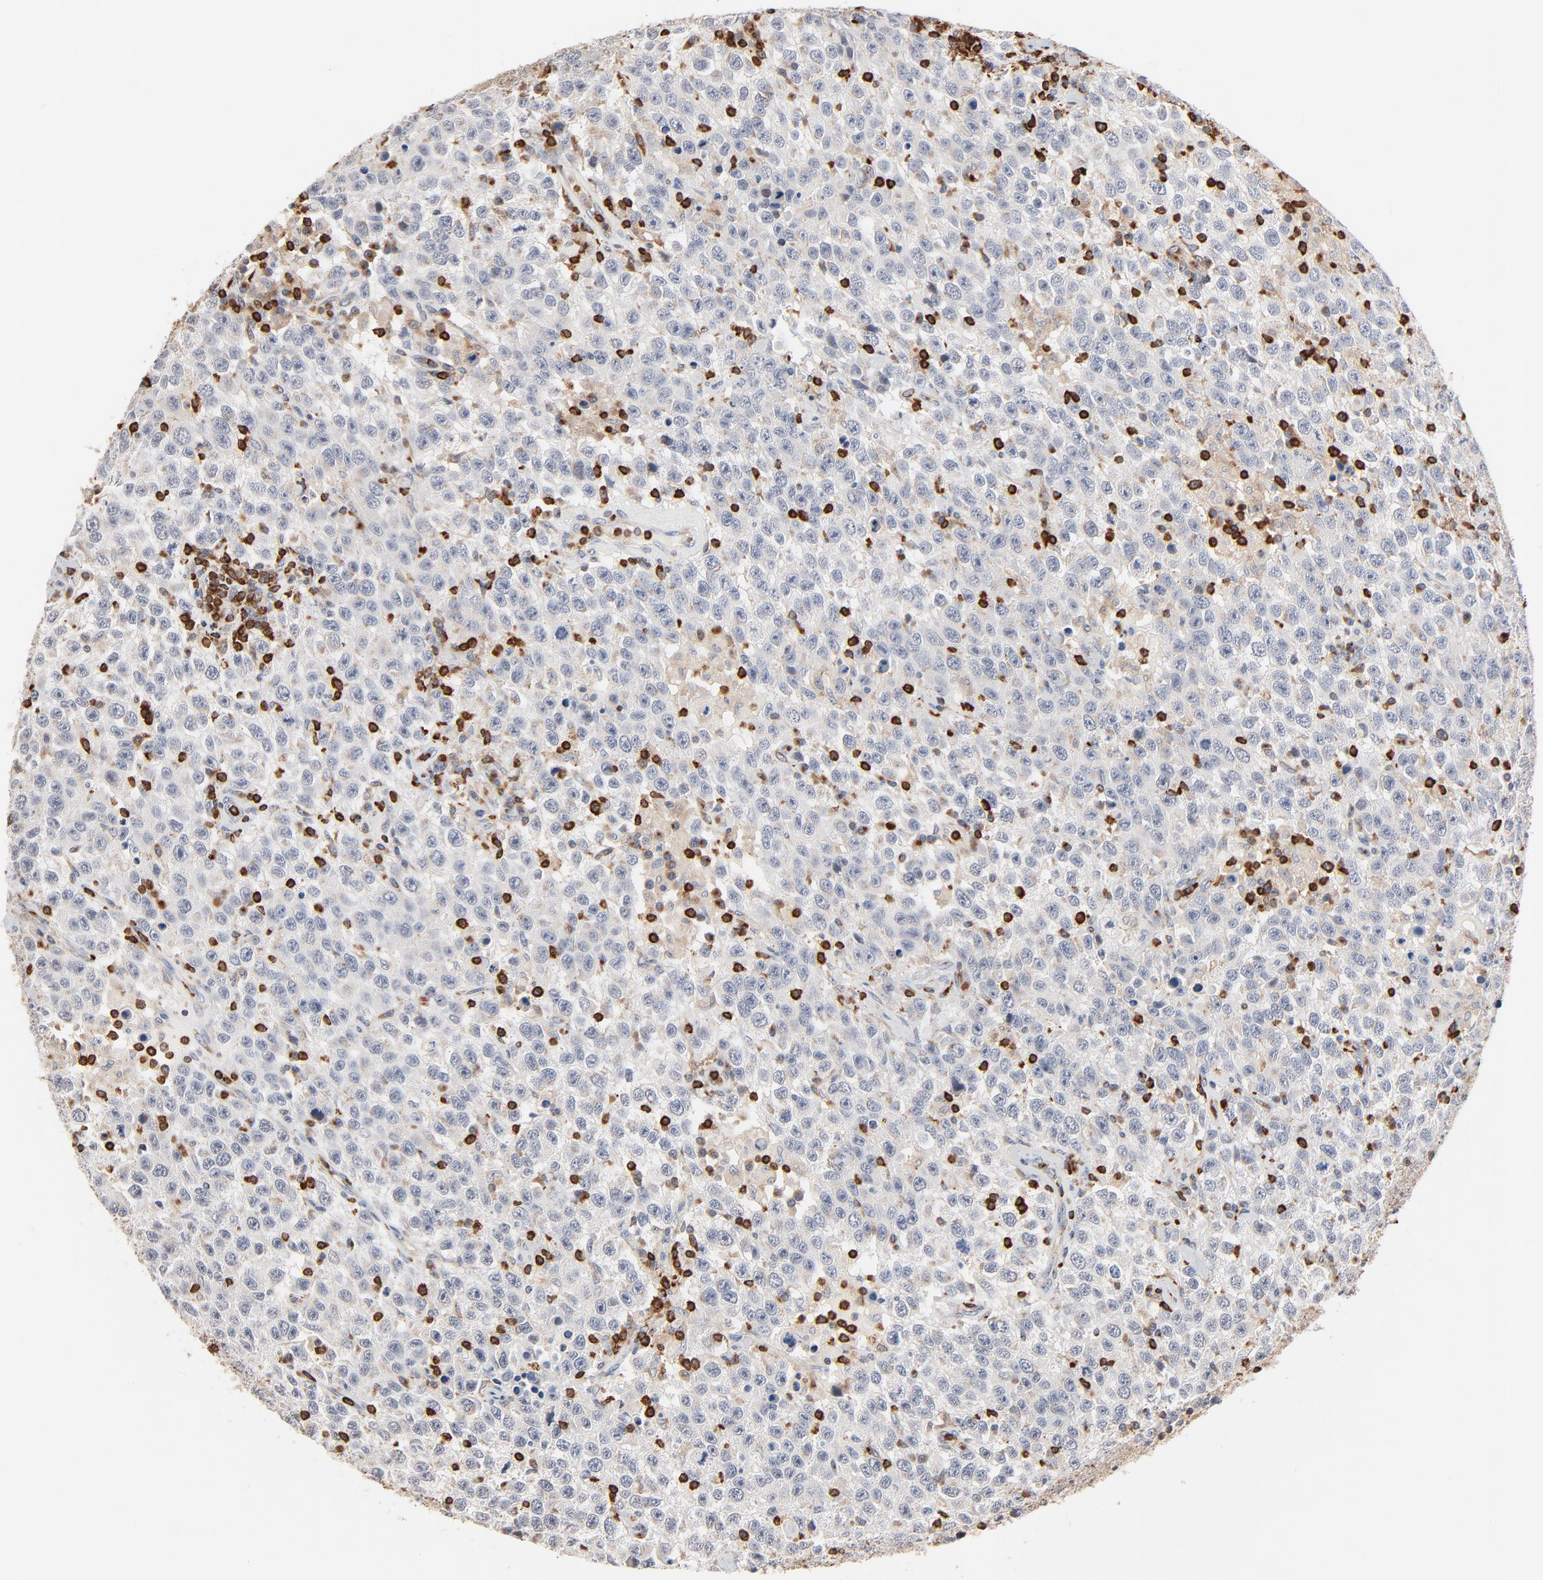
{"staining": {"intensity": "negative", "quantity": "none", "location": "none"}, "tissue": "testis cancer", "cell_type": "Tumor cells", "image_type": "cancer", "snomed": [{"axis": "morphology", "description": "Seminoma, NOS"}, {"axis": "topography", "description": "Testis"}], "caption": "Protein analysis of testis seminoma displays no significant positivity in tumor cells.", "gene": "SH3KBP1", "patient": {"sex": "male", "age": 41}}